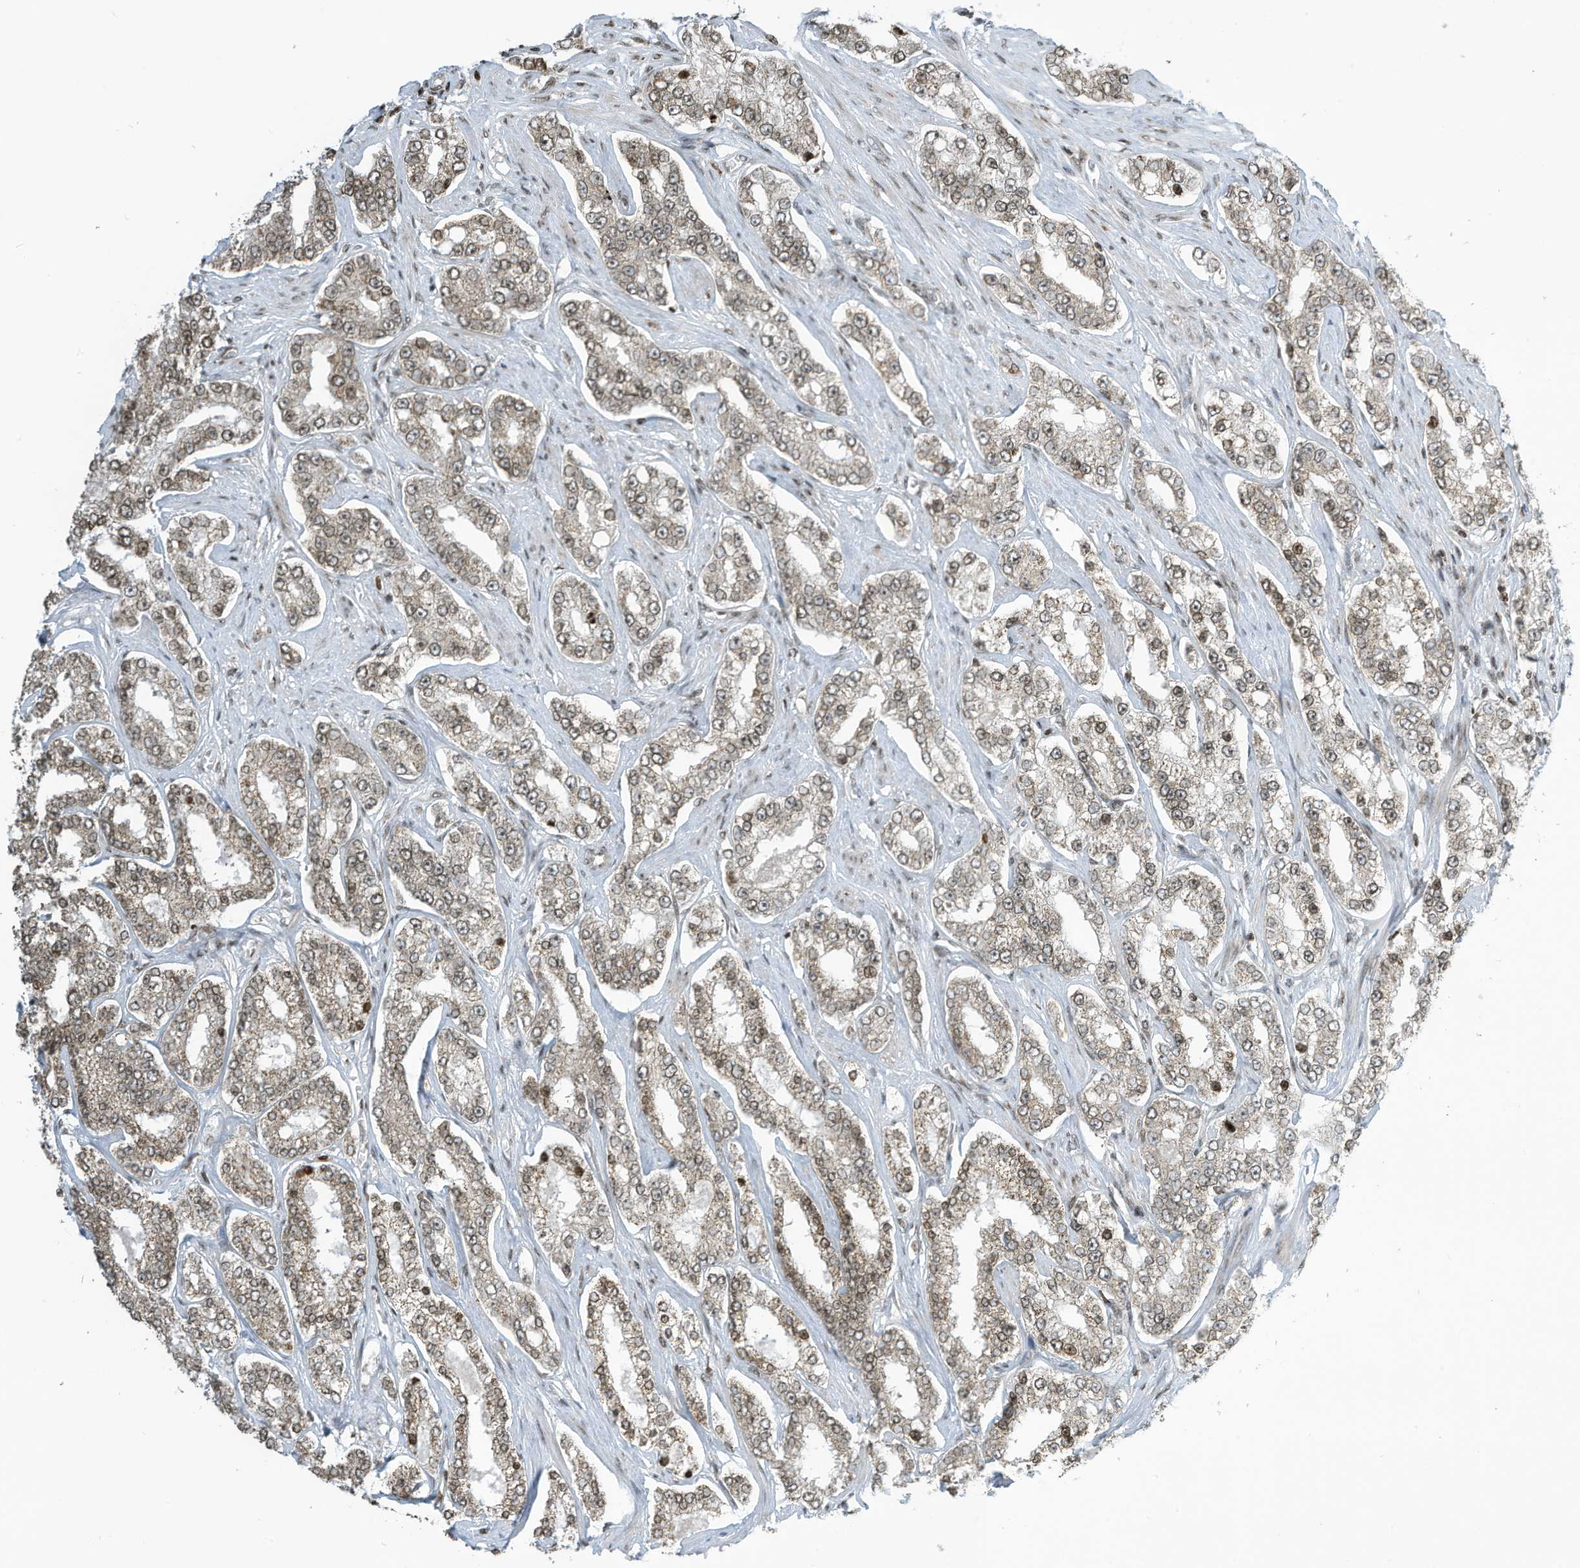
{"staining": {"intensity": "weak", "quantity": "<25%", "location": "nuclear"}, "tissue": "prostate cancer", "cell_type": "Tumor cells", "image_type": "cancer", "snomed": [{"axis": "morphology", "description": "Normal tissue, NOS"}, {"axis": "morphology", "description": "Adenocarcinoma, High grade"}, {"axis": "topography", "description": "Prostate"}], "caption": "IHC photomicrograph of neoplastic tissue: human prostate cancer stained with DAB (3,3'-diaminobenzidine) reveals no significant protein positivity in tumor cells. (Immunohistochemistry (ihc), brightfield microscopy, high magnification).", "gene": "ADI1", "patient": {"sex": "male", "age": 83}}